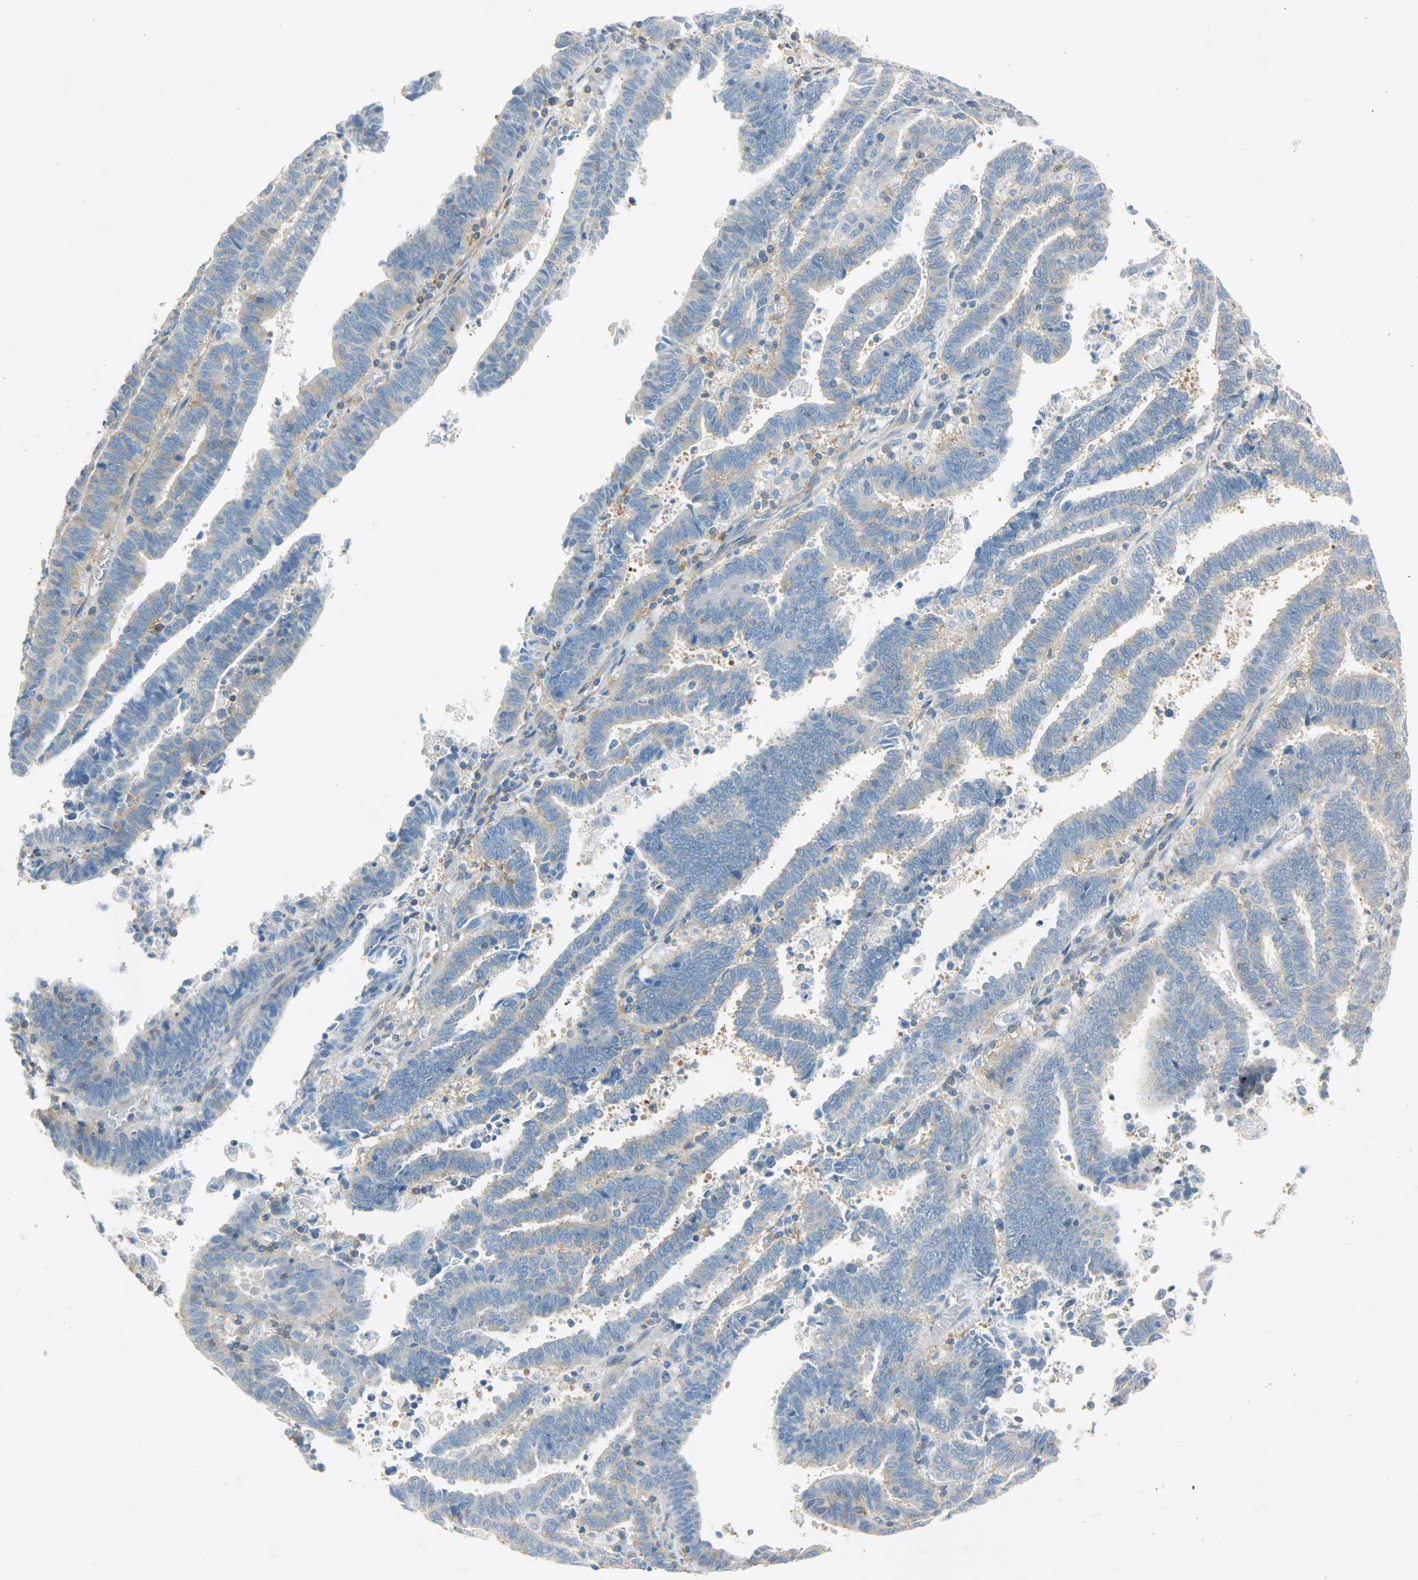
{"staining": {"intensity": "weak", "quantity": "<25%", "location": "cytoplasmic/membranous"}, "tissue": "endometrial cancer", "cell_type": "Tumor cells", "image_type": "cancer", "snomed": [{"axis": "morphology", "description": "Adenocarcinoma, NOS"}, {"axis": "topography", "description": "Uterus"}], "caption": "Tumor cells are negative for protein expression in human endometrial cancer (adenocarcinoma). (DAB (3,3'-diaminobenzidine) immunohistochemistry visualized using brightfield microscopy, high magnification).", "gene": "TSC22D2", "patient": {"sex": "female", "age": 83}}